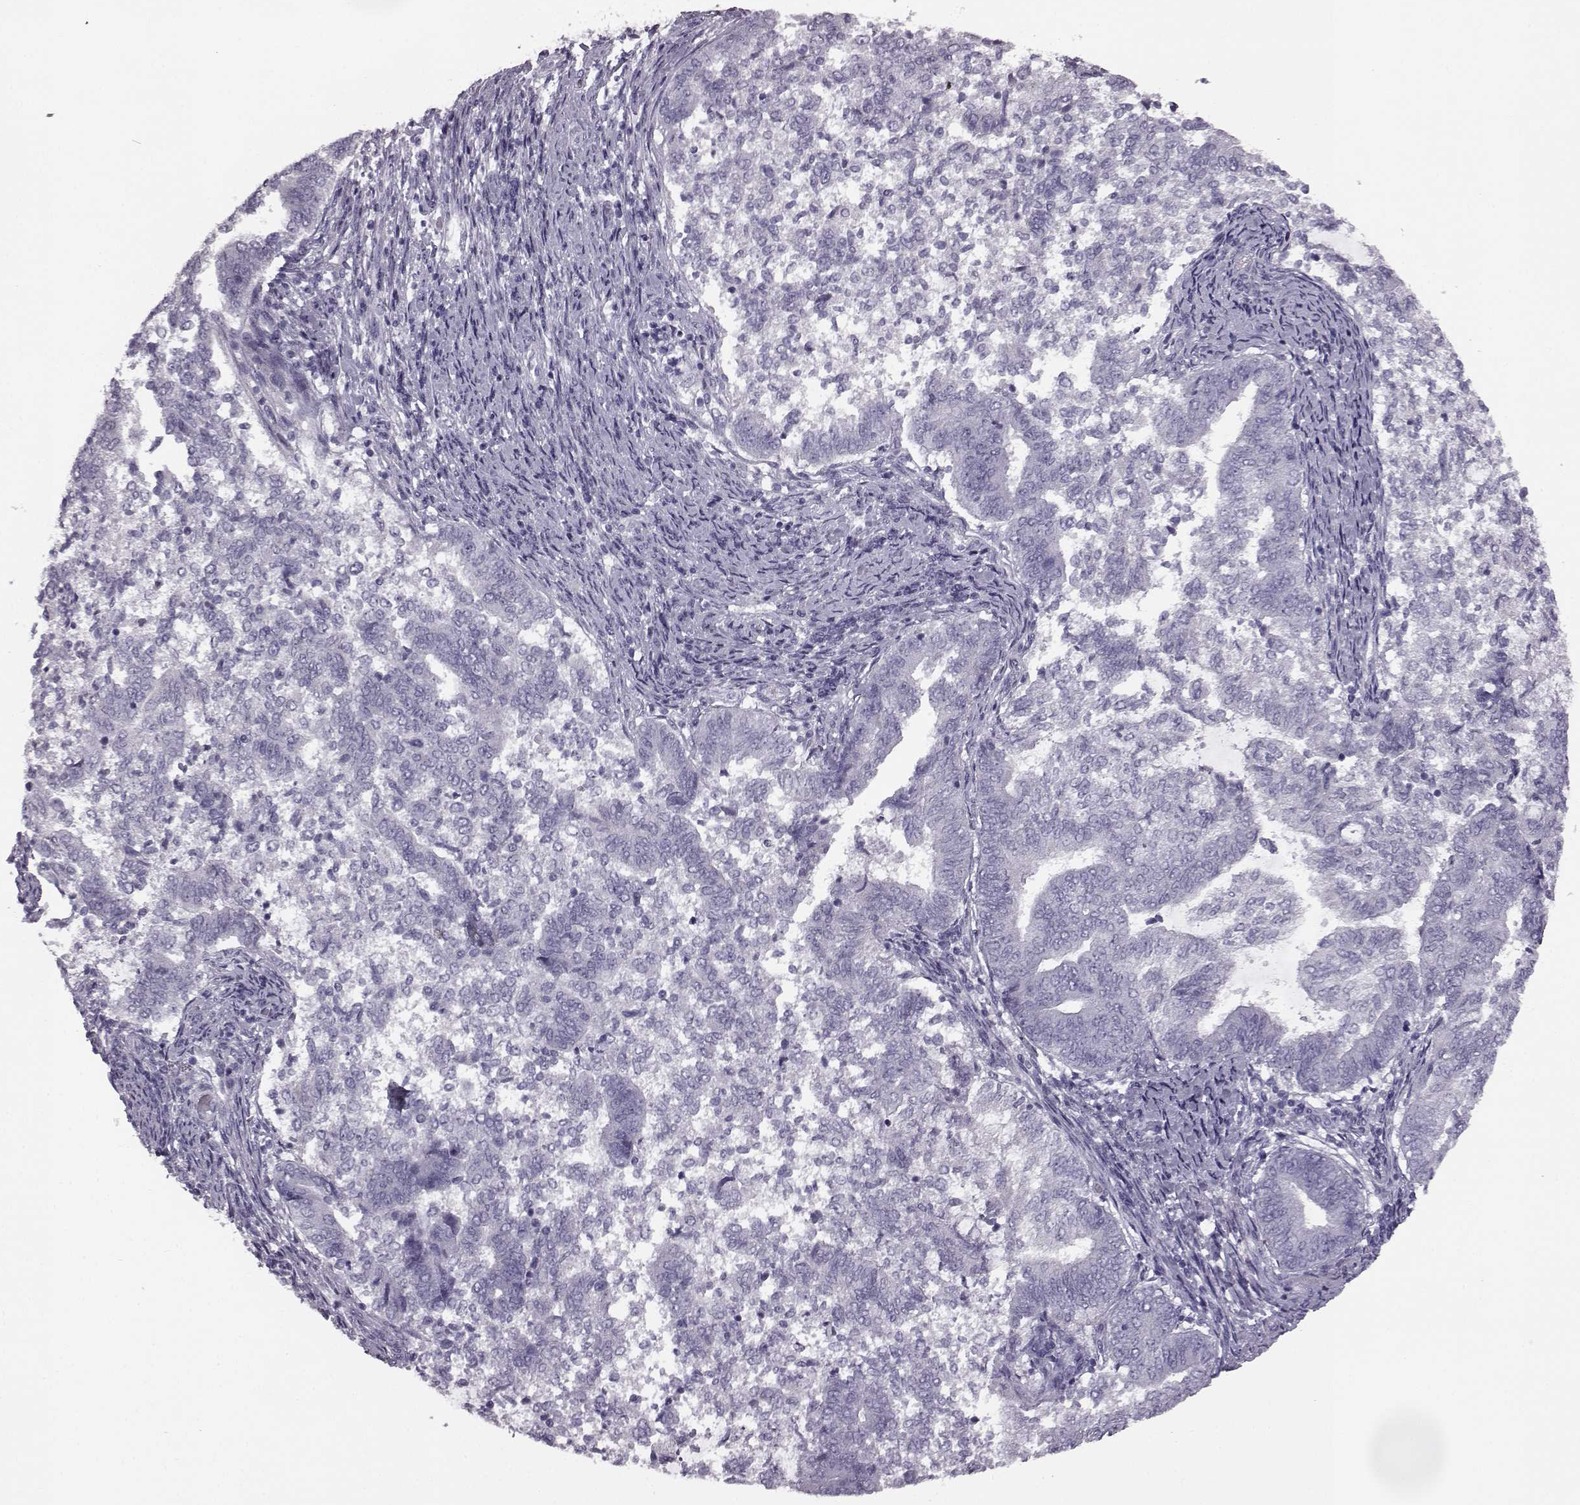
{"staining": {"intensity": "negative", "quantity": "none", "location": "none"}, "tissue": "endometrial cancer", "cell_type": "Tumor cells", "image_type": "cancer", "snomed": [{"axis": "morphology", "description": "Adenocarcinoma, NOS"}, {"axis": "topography", "description": "Endometrium"}], "caption": "An IHC micrograph of endometrial cancer is shown. There is no staining in tumor cells of endometrial cancer.", "gene": "ODAD4", "patient": {"sex": "female", "age": 65}}